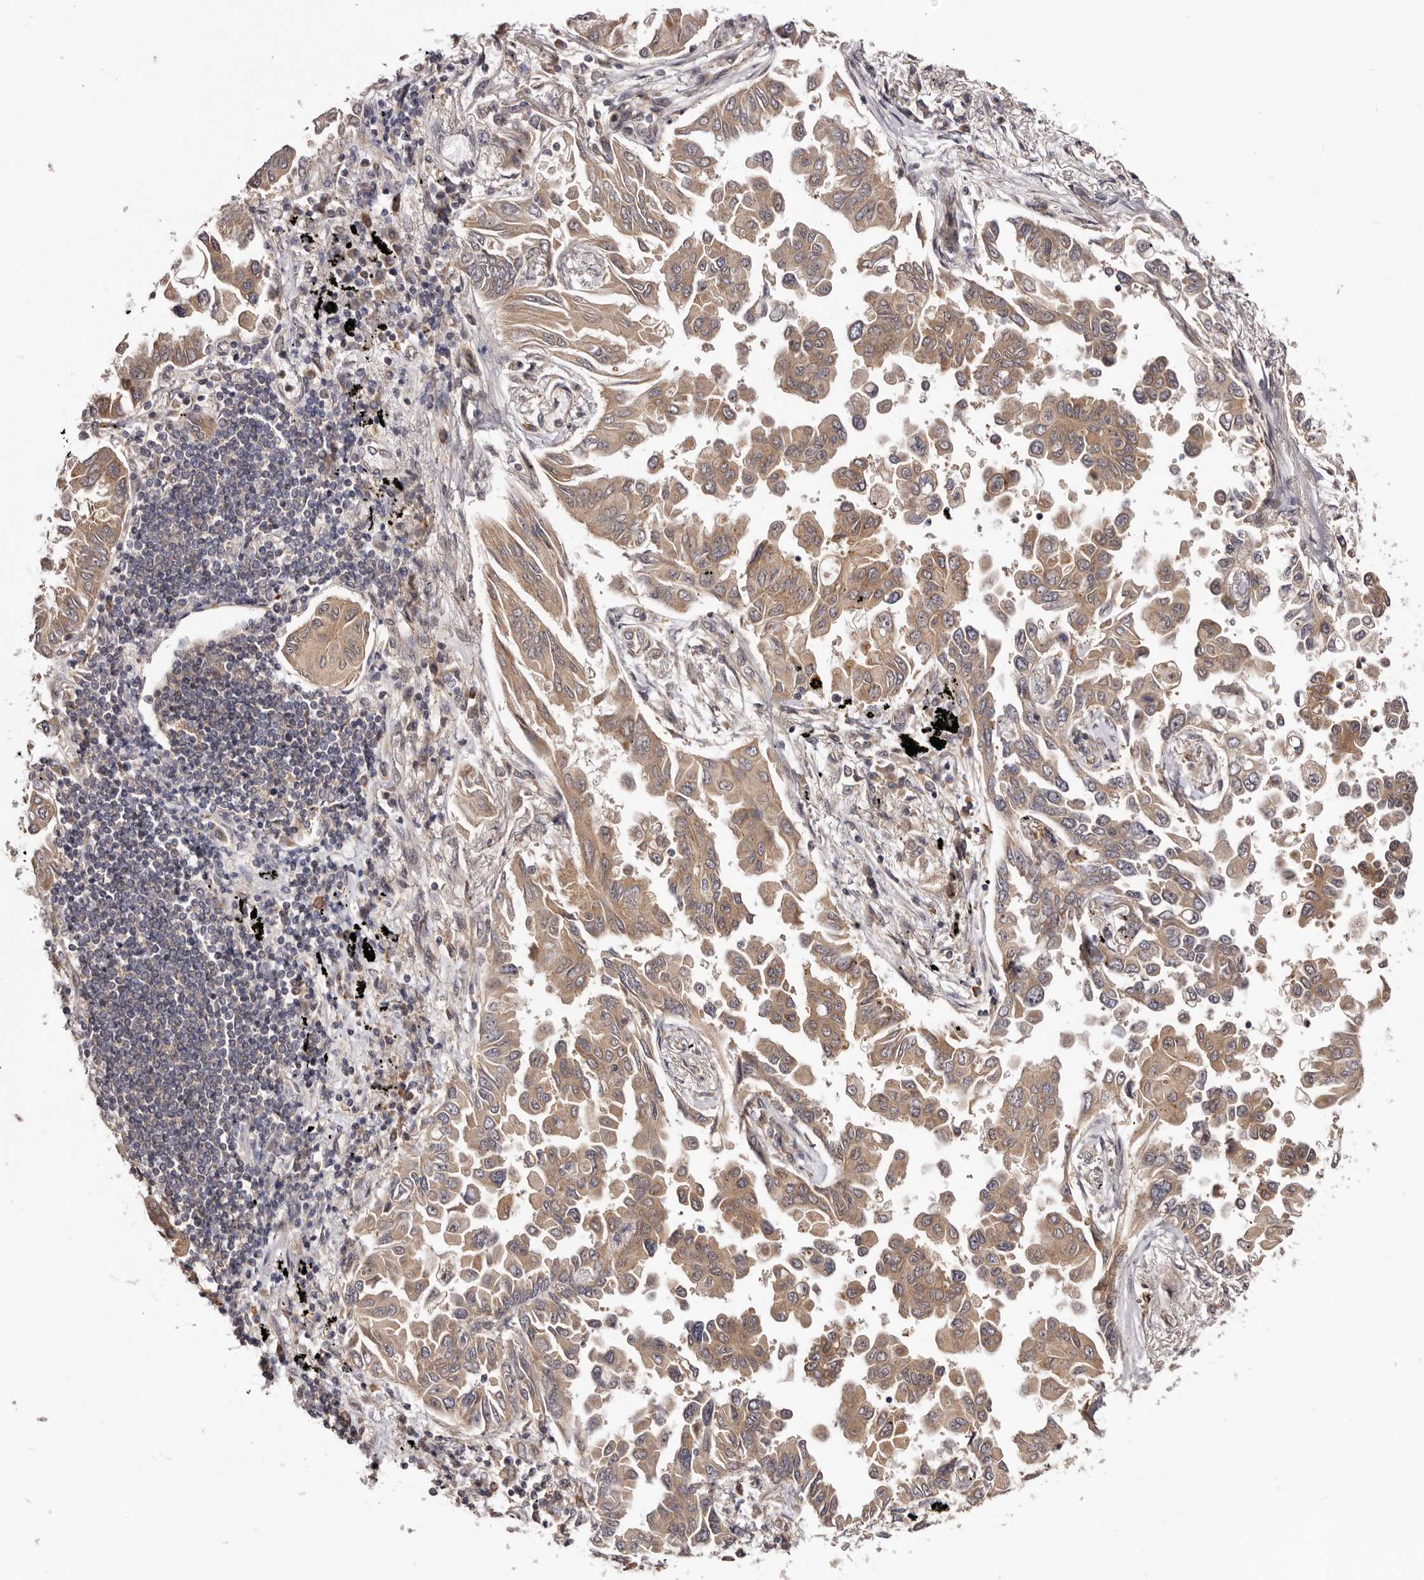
{"staining": {"intensity": "weak", "quantity": ">75%", "location": "cytoplasmic/membranous"}, "tissue": "lung cancer", "cell_type": "Tumor cells", "image_type": "cancer", "snomed": [{"axis": "morphology", "description": "Adenocarcinoma, NOS"}, {"axis": "topography", "description": "Lung"}], "caption": "Immunohistochemistry (DAB (3,3'-diaminobenzidine)) staining of lung cancer (adenocarcinoma) displays weak cytoplasmic/membranous protein staining in about >75% of tumor cells.", "gene": "MDP1", "patient": {"sex": "female", "age": 67}}